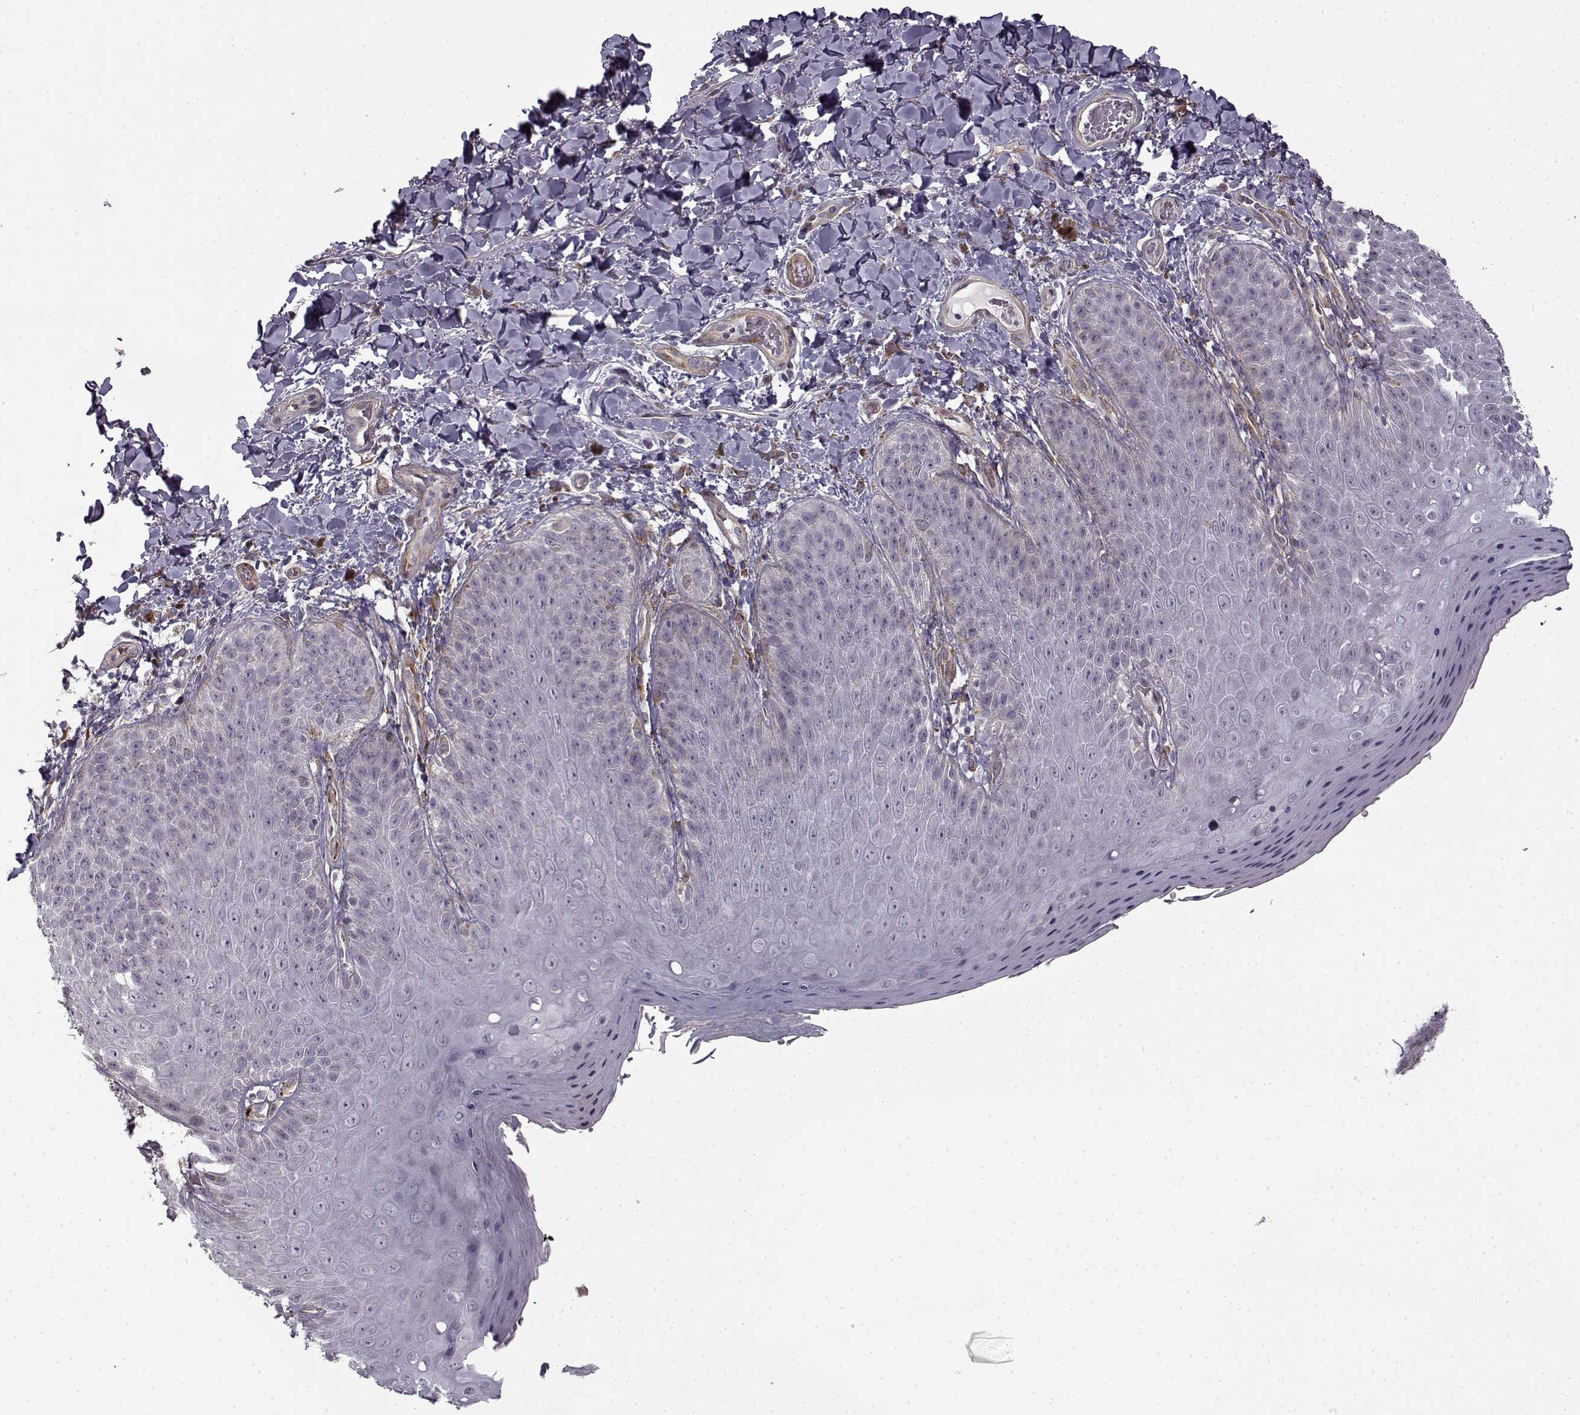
{"staining": {"intensity": "negative", "quantity": "none", "location": "none"}, "tissue": "skin", "cell_type": "Epidermal cells", "image_type": "normal", "snomed": [{"axis": "morphology", "description": "Normal tissue, NOS"}, {"axis": "topography", "description": "Anal"}], "caption": "Human skin stained for a protein using IHC reveals no expression in epidermal cells.", "gene": "LAMB2", "patient": {"sex": "male", "age": 53}}